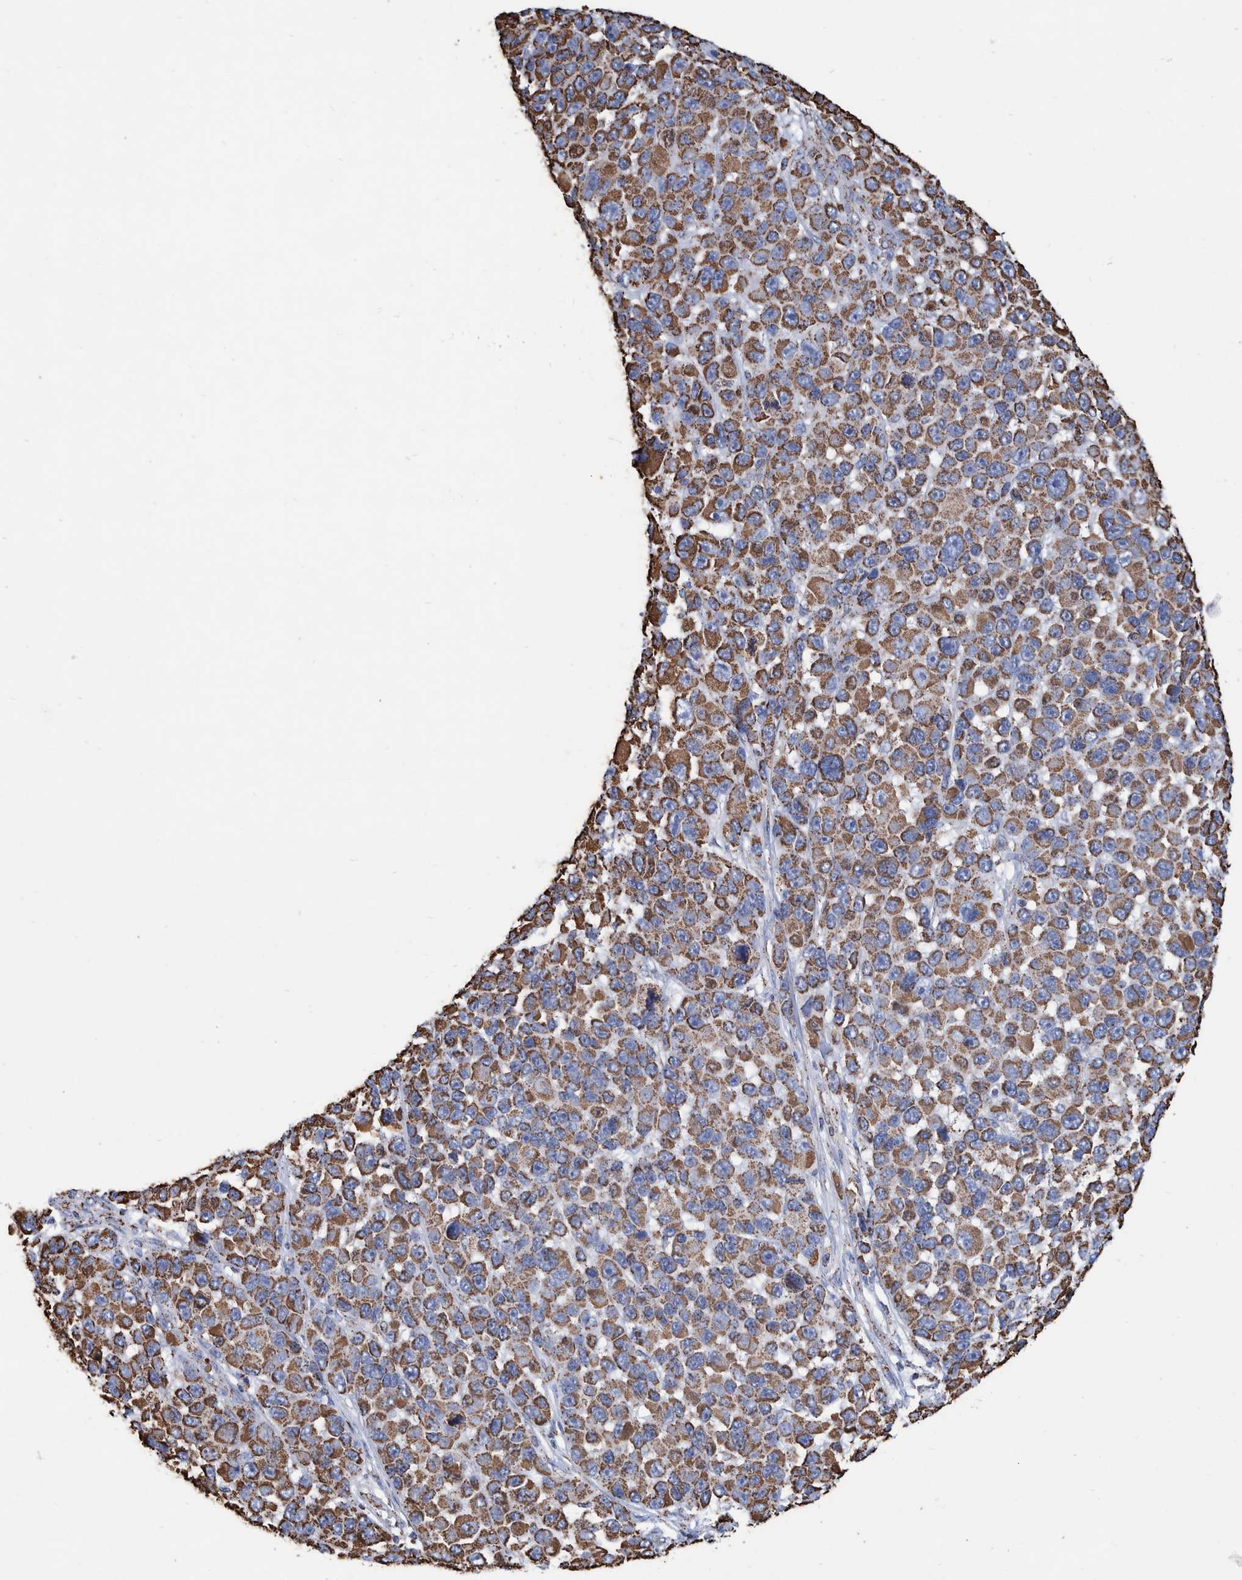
{"staining": {"intensity": "moderate", "quantity": ">75%", "location": "cytoplasmic/membranous"}, "tissue": "melanoma", "cell_type": "Tumor cells", "image_type": "cancer", "snomed": [{"axis": "morphology", "description": "Malignant melanoma, NOS"}, {"axis": "topography", "description": "Skin"}], "caption": "Immunohistochemistry (IHC) of melanoma exhibits medium levels of moderate cytoplasmic/membranous staining in about >75% of tumor cells.", "gene": "VPS26C", "patient": {"sex": "male", "age": 53}}